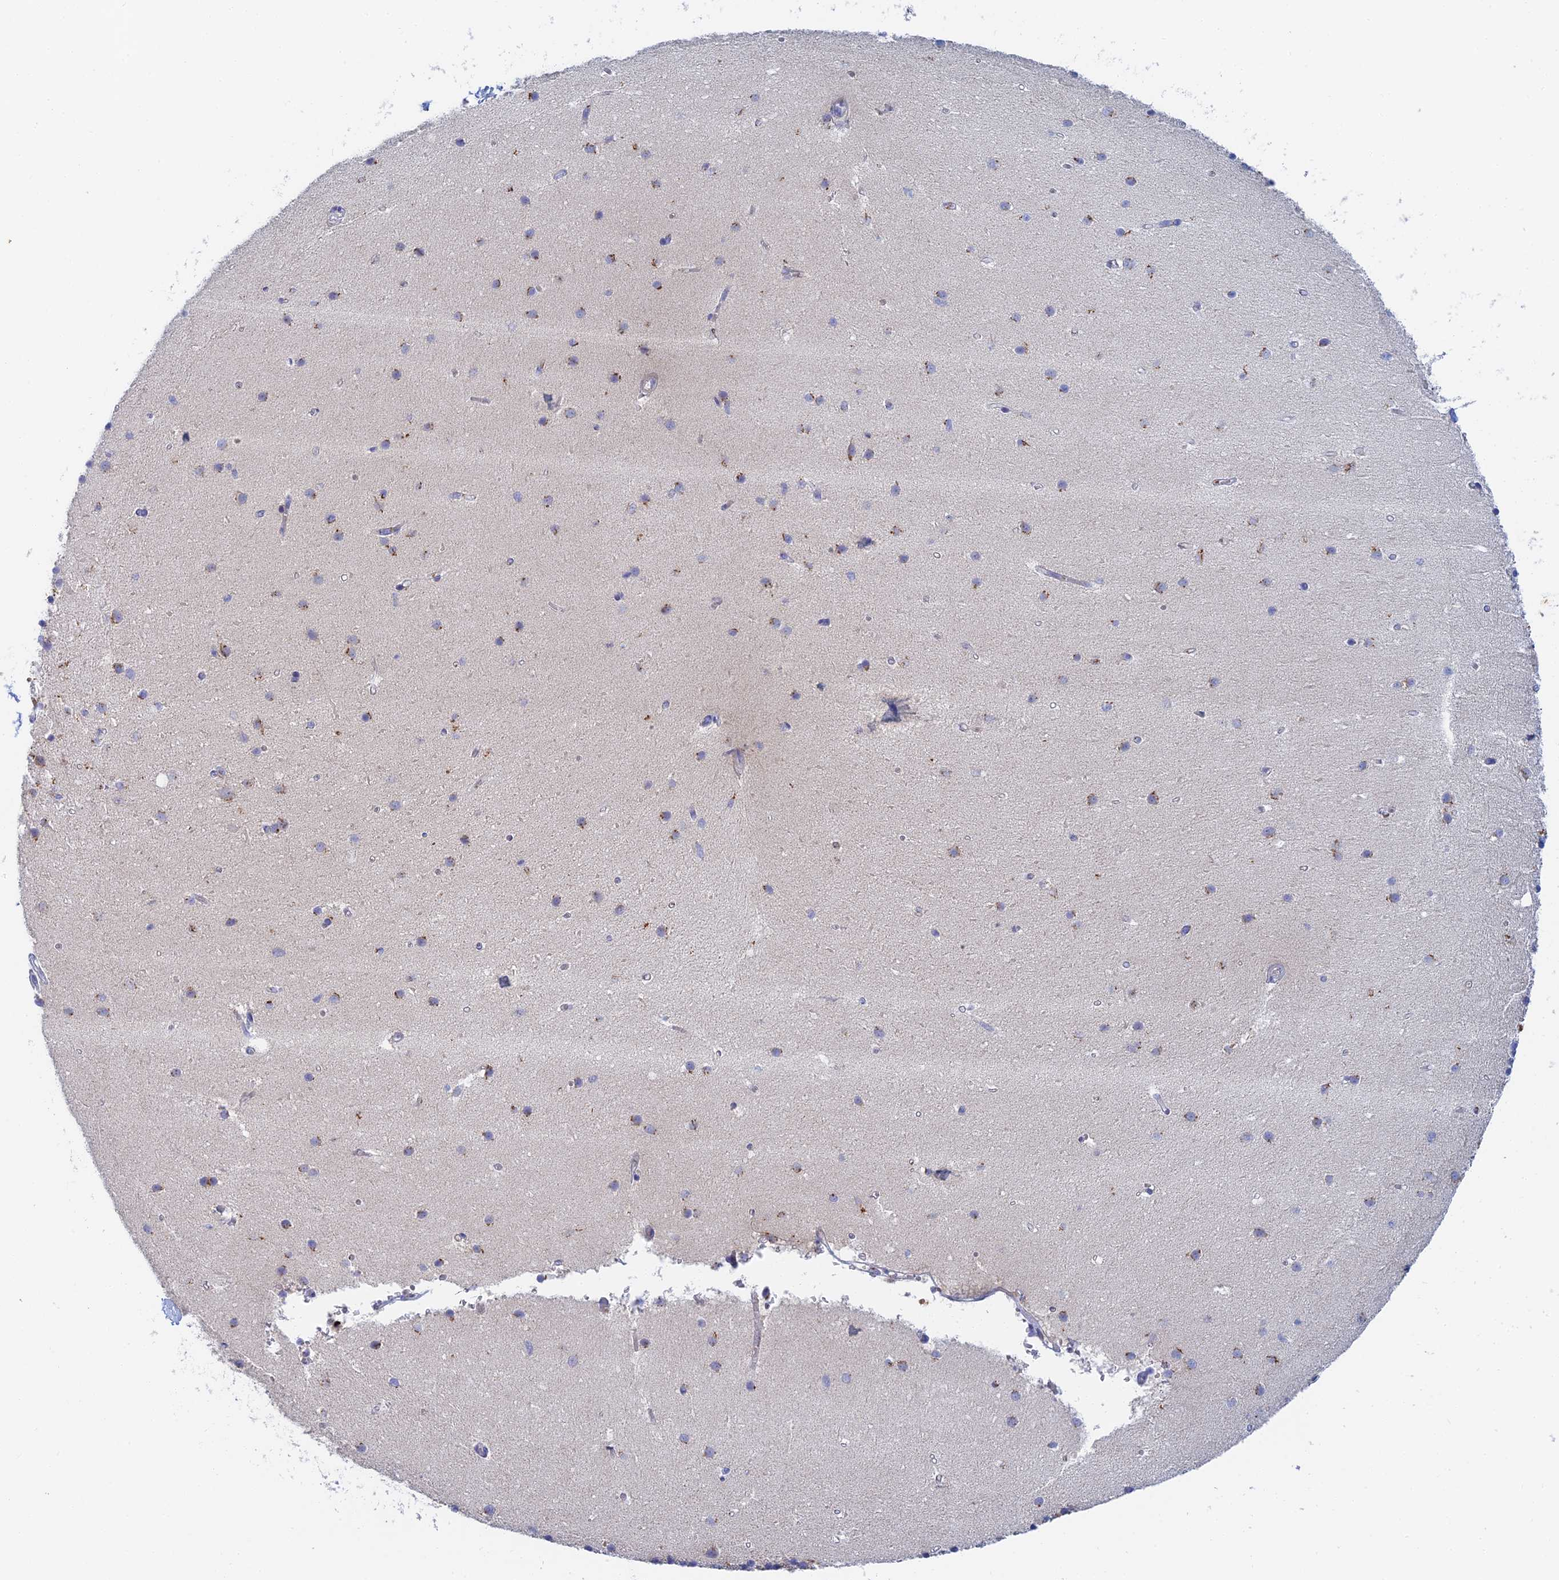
{"staining": {"intensity": "moderate", "quantity": "<25%", "location": "cytoplasmic/membranous"}, "tissue": "cerebellum", "cell_type": "Cells in granular layer", "image_type": "normal", "snomed": [{"axis": "morphology", "description": "Normal tissue, NOS"}, {"axis": "topography", "description": "Cerebellum"}], "caption": "Immunohistochemistry (IHC) (DAB (3,3'-diaminobenzidine)) staining of unremarkable cerebellum demonstrates moderate cytoplasmic/membranous protein positivity in about <25% of cells in granular layer.", "gene": "SLC24A3", "patient": {"sex": "male", "age": 54}}